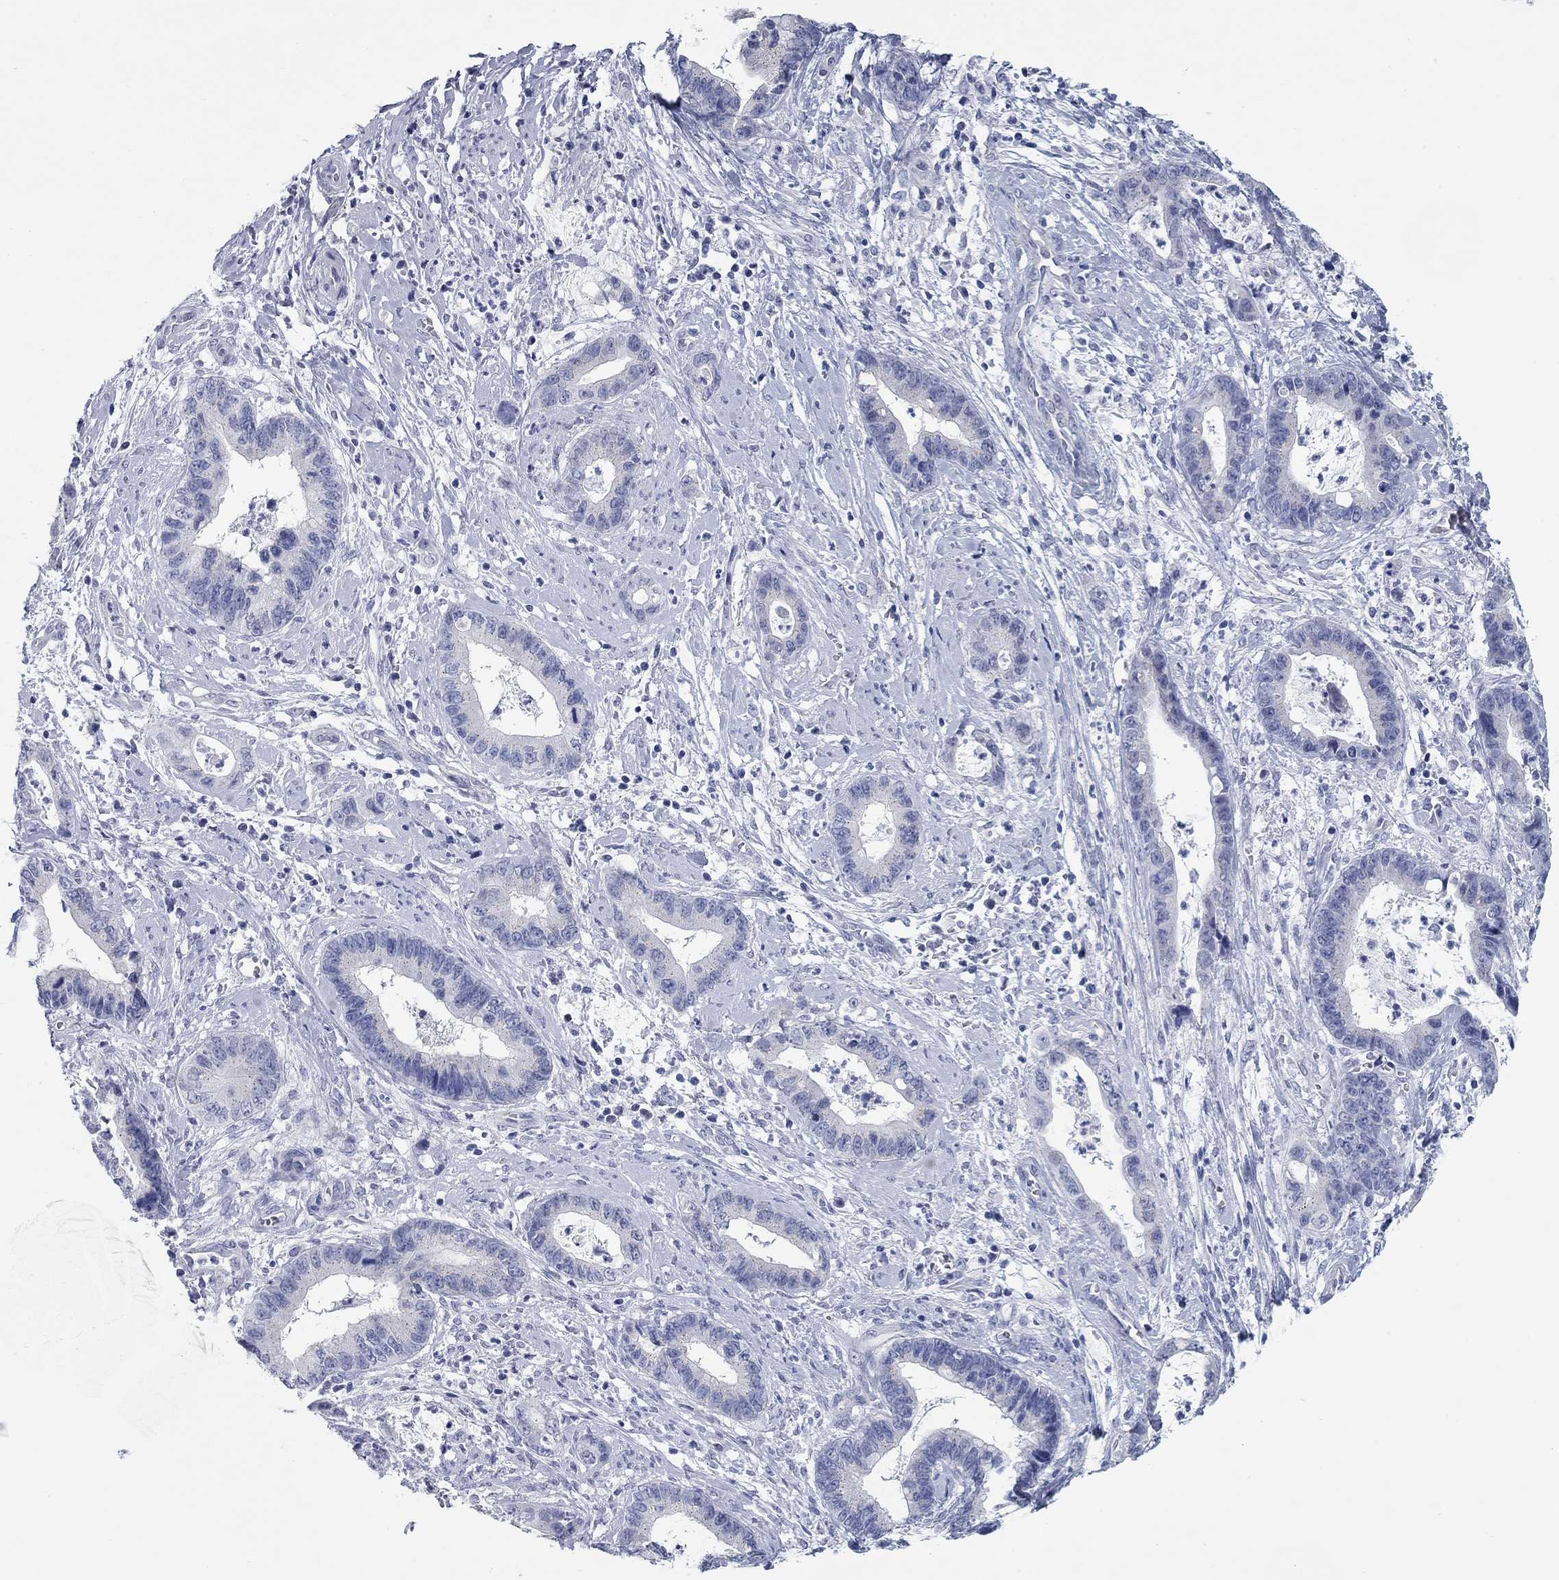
{"staining": {"intensity": "negative", "quantity": "none", "location": "none"}, "tissue": "cervical cancer", "cell_type": "Tumor cells", "image_type": "cancer", "snomed": [{"axis": "morphology", "description": "Adenocarcinoma, NOS"}, {"axis": "topography", "description": "Cervix"}], "caption": "Cervical cancer stained for a protein using immunohistochemistry (IHC) displays no staining tumor cells.", "gene": "WASF3", "patient": {"sex": "female", "age": 44}}